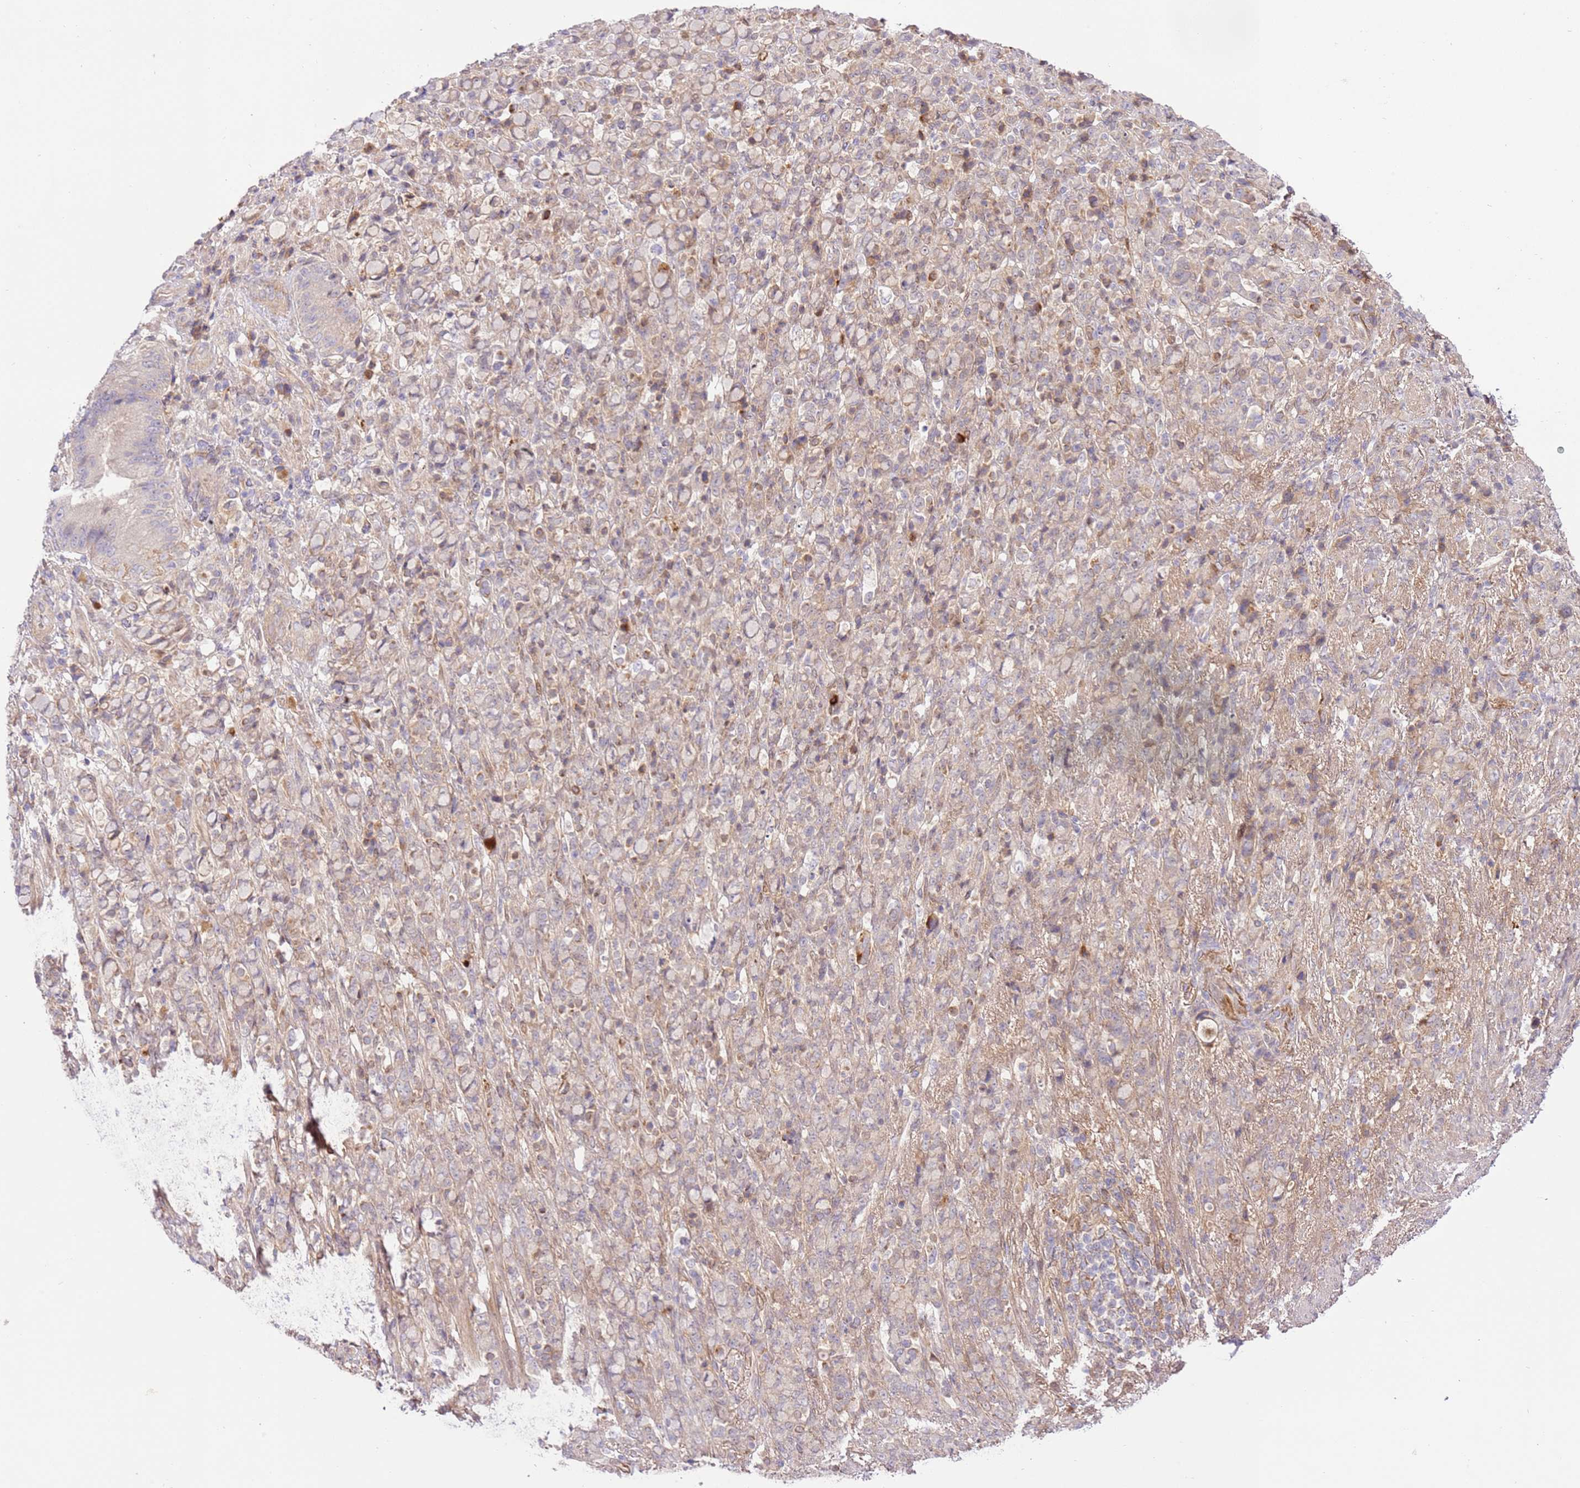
{"staining": {"intensity": "negative", "quantity": "none", "location": "none"}, "tissue": "stomach cancer", "cell_type": "Tumor cells", "image_type": "cancer", "snomed": [{"axis": "morphology", "description": "Normal tissue, NOS"}, {"axis": "morphology", "description": "Adenocarcinoma, NOS"}, {"axis": "topography", "description": "Stomach"}], "caption": "Immunohistochemical staining of adenocarcinoma (stomach) demonstrates no significant staining in tumor cells.", "gene": "C8G", "patient": {"sex": "female", "age": 79}}